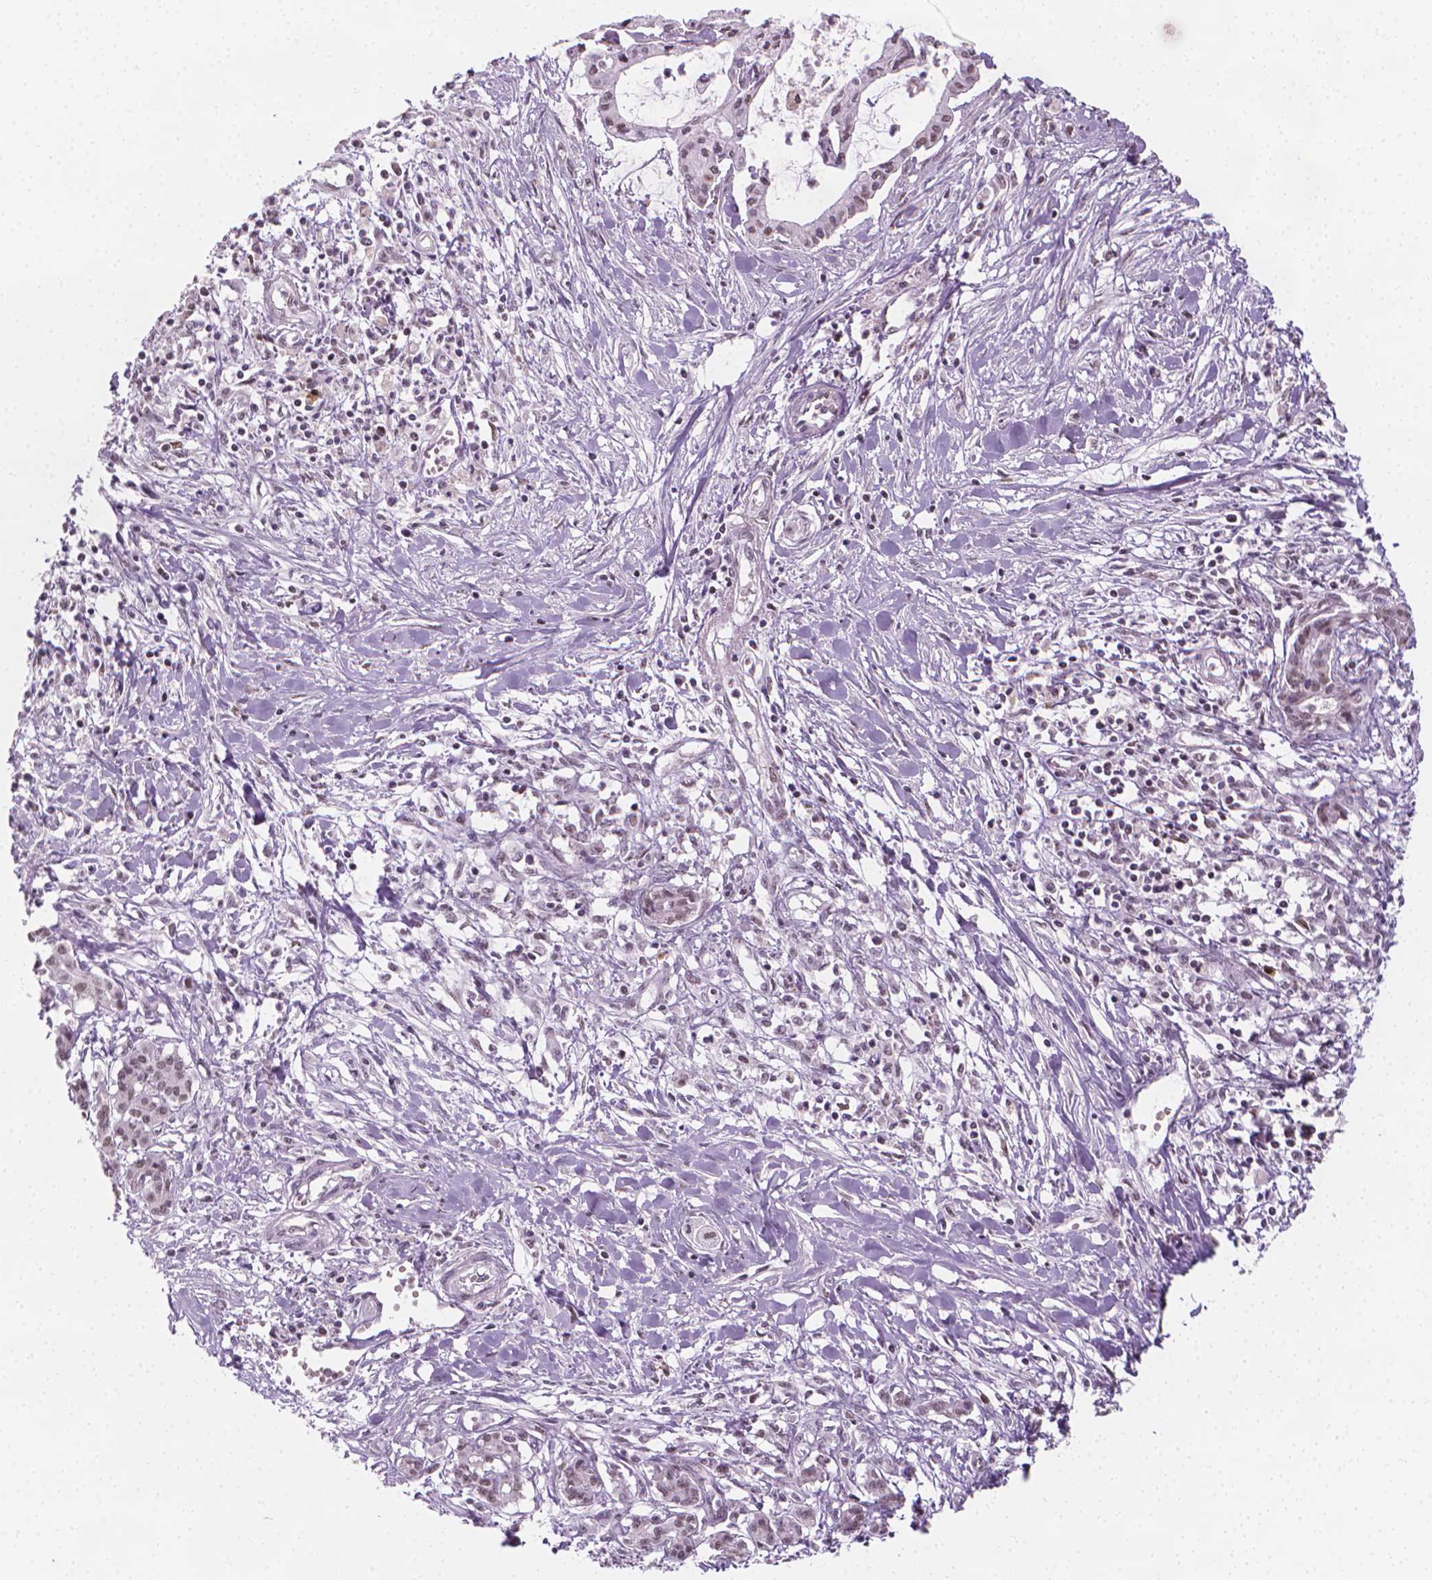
{"staining": {"intensity": "weak", "quantity": "<25%", "location": "nuclear"}, "tissue": "pancreatic cancer", "cell_type": "Tumor cells", "image_type": "cancer", "snomed": [{"axis": "morphology", "description": "Adenocarcinoma, NOS"}, {"axis": "topography", "description": "Pancreas"}], "caption": "Immunohistochemistry micrograph of human pancreatic cancer stained for a protein (brown), which exhibits no expression in tumor cells. (DAB (3,3'-diaminobenzidine) immunohistochemistry (IHC), high magnification).", "gene": "CDKN1C", "patient": {"sex": "male", "age": 48}}